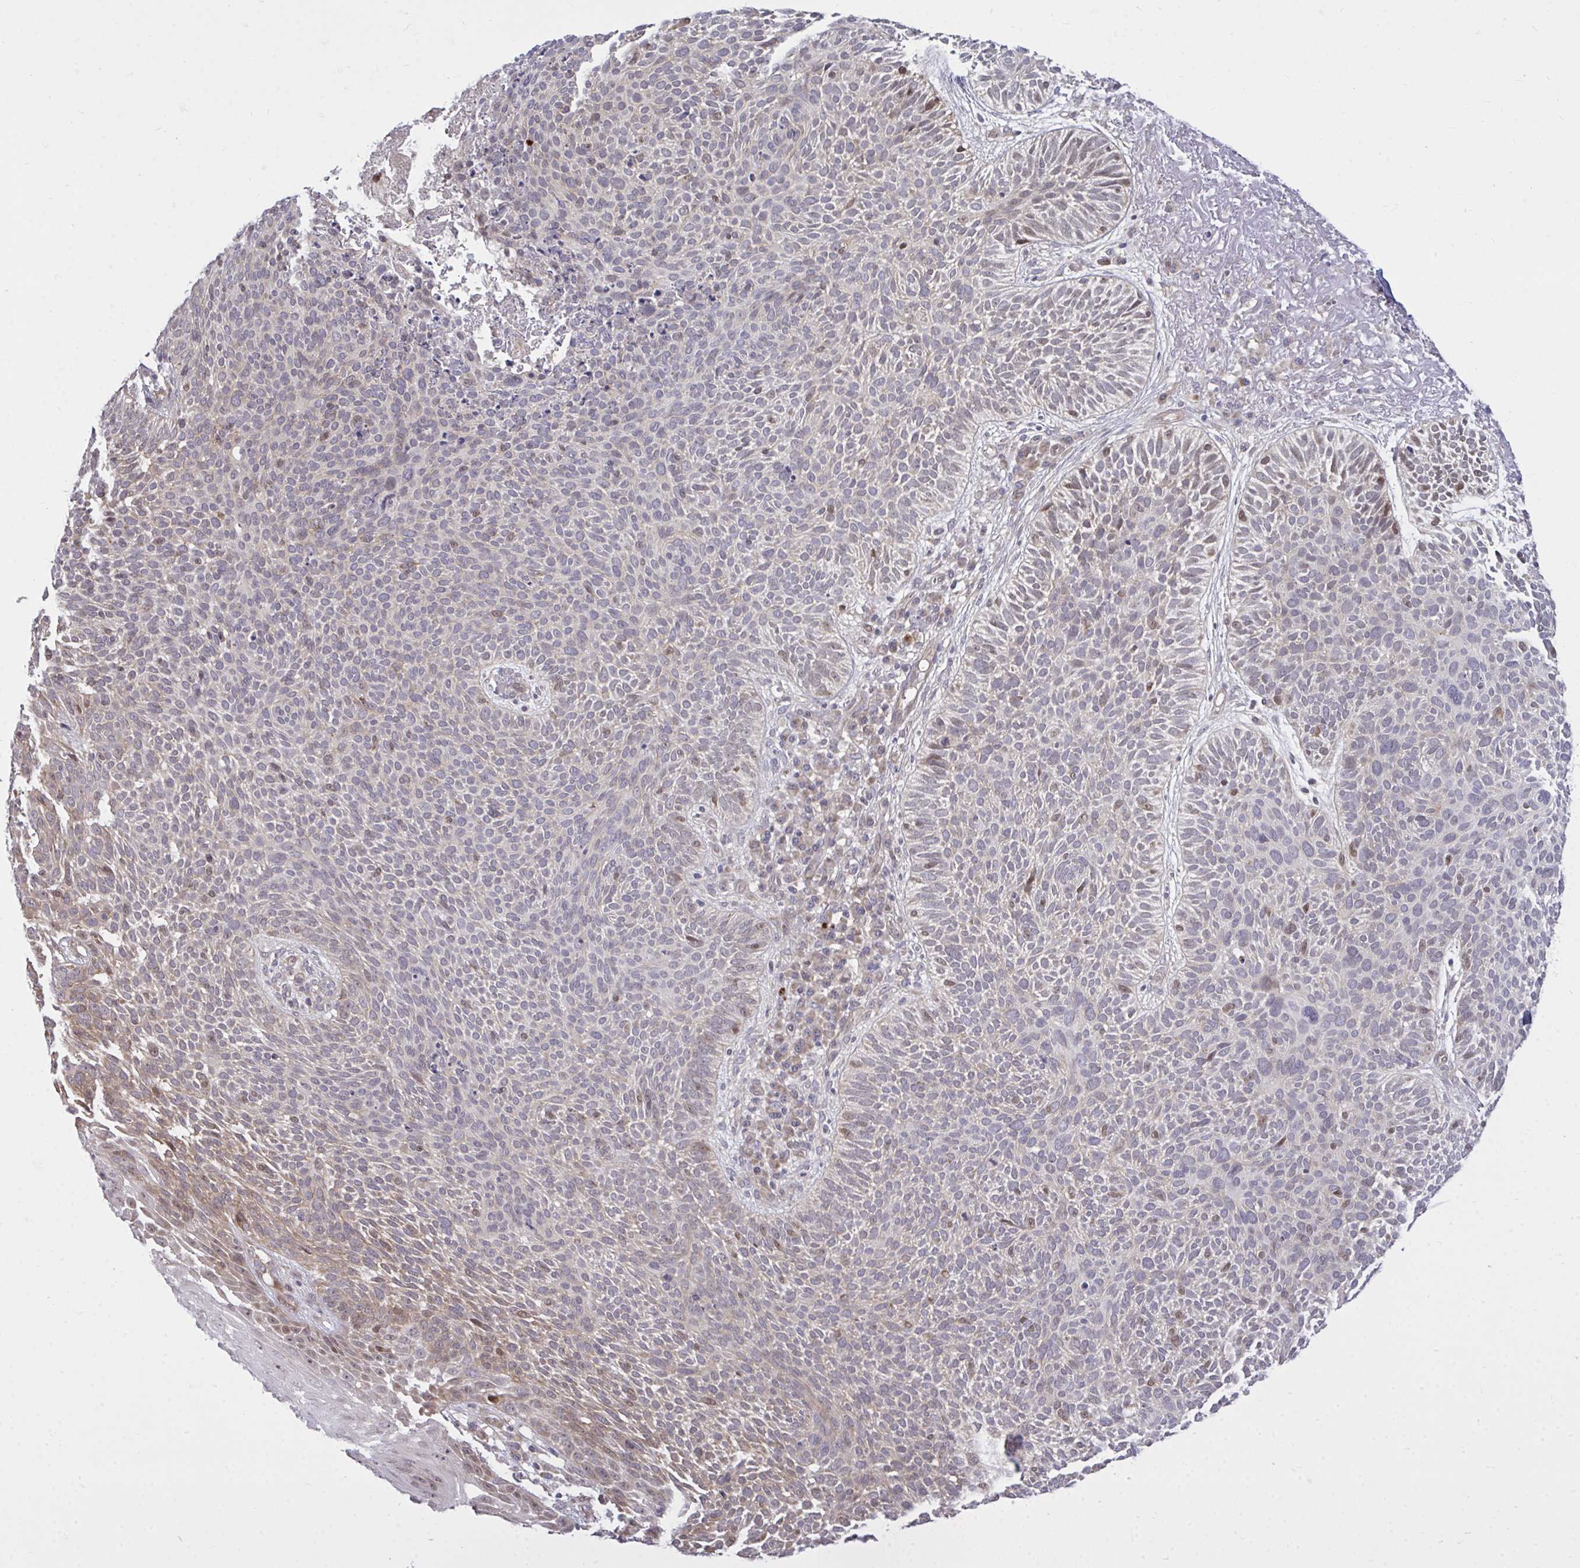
{"staining": {"intensity": "weak", "quantity": "25%-75%", "location": "cytoplasmic/membranous,nuclear"}, "tissue": "skin cancer", "cell_type": "Tumor cells", "image_type": "cancer", "snomed": [{"axis": "morphology", "description": "Basal cell carcinoma"}, {"axis": "topography", "description": "Skin"}, {"axis": "topography", "description": "Skin of face"}], "caption": "There is low levels of weak cytoplasmic/membranous and nuclear staining in tumor cells of skin cancer (basal cell carcinoma), as demonstrated by immunohistochemical staining (brown color).", "gene": "HMBOX1", "patient": {"sex": "female", "age": 82}}